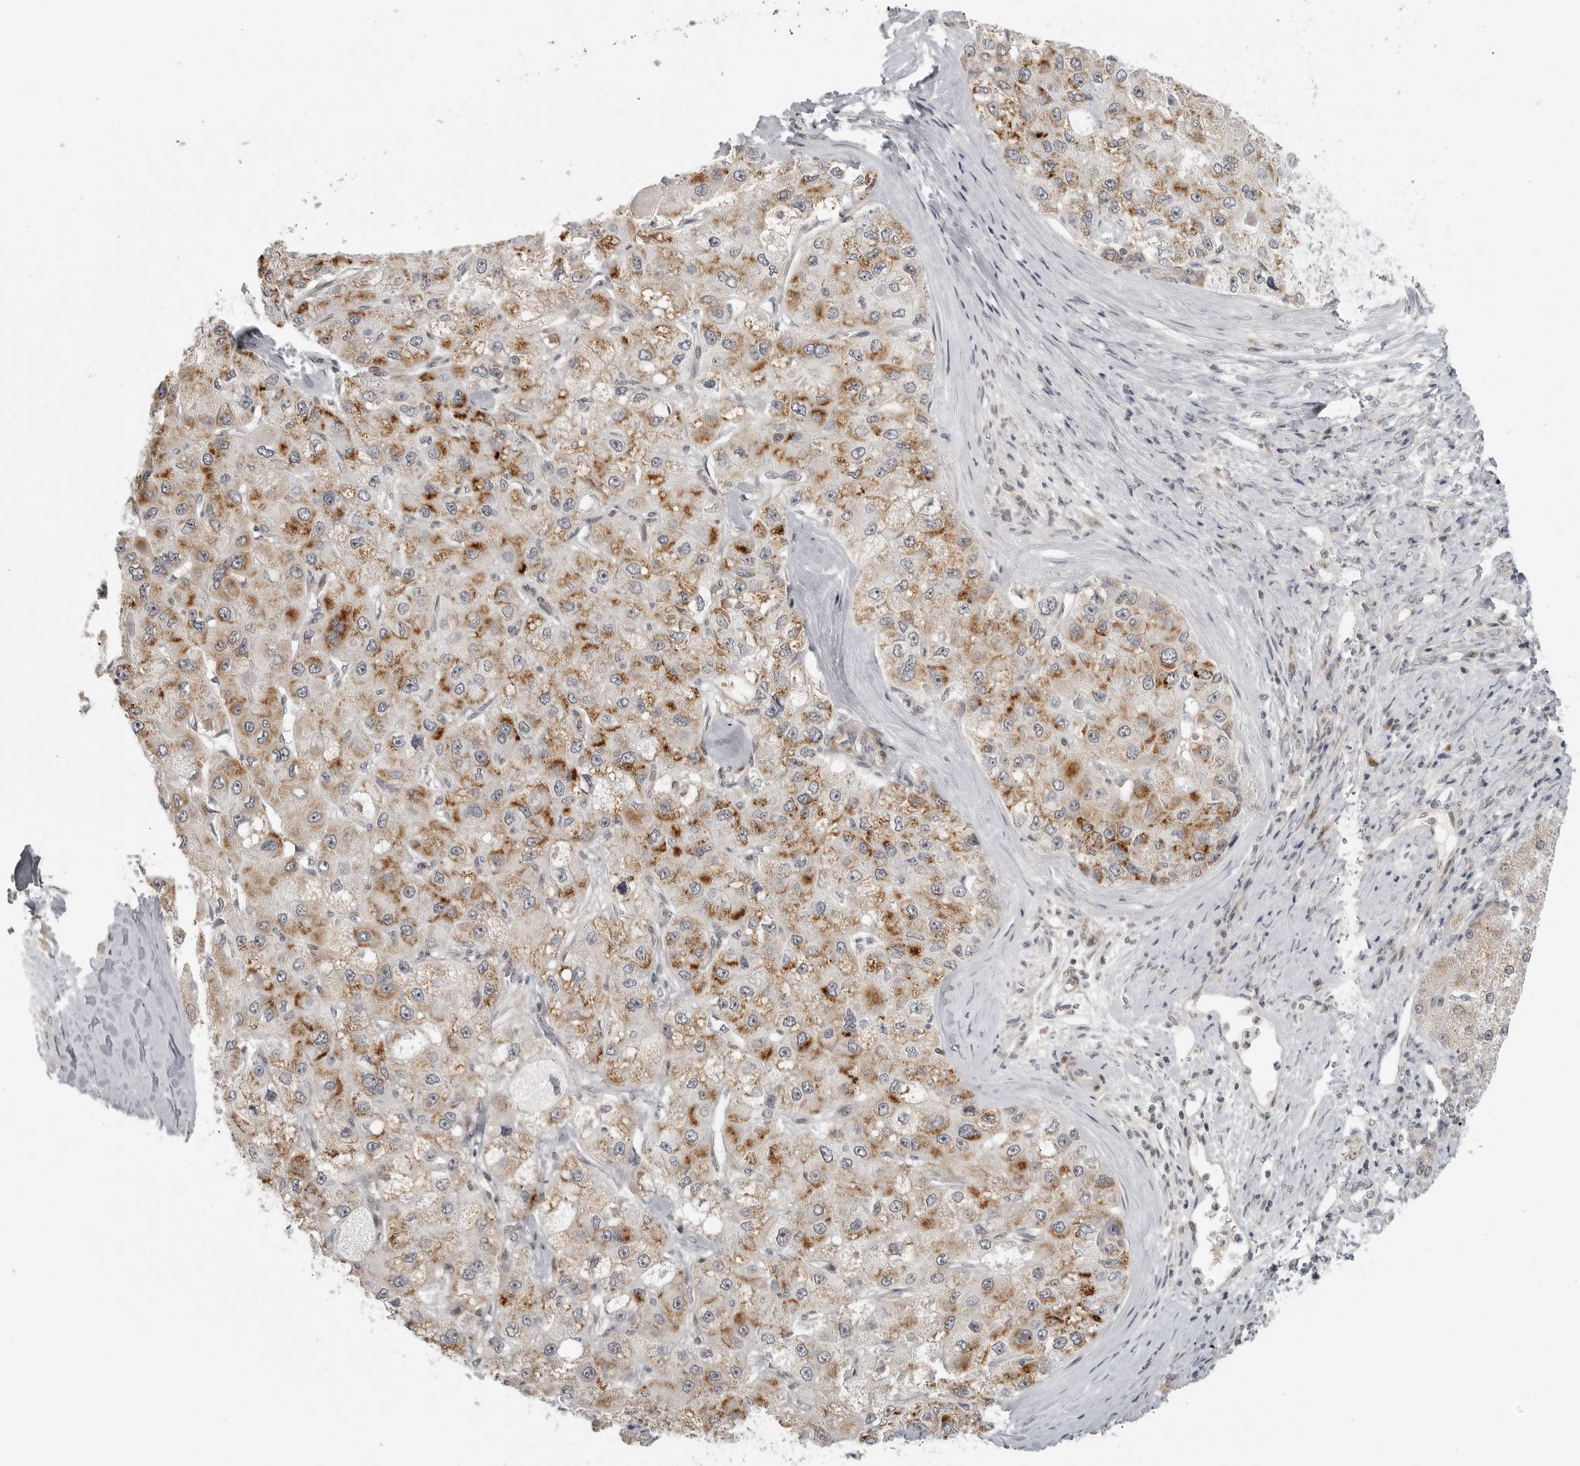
{"staining": {"intensity": "moderate", "quantity": ">75%", "location": "cytoplasmic/membranous"}, "tissue": "liver cancer", "cell_type": "Tumor cells", "image_type": "cancer", "snomed": [{"axis": "morphology", "description": "Carcinoma, Hepatocellular, NOS"}, {"axis": "topography", "description": "Liver"}], "caption": "A high-resolution micrograph shows immunohistochemistry staining of hepatocellular carcinoma (liver), which reveals moderate cytoplasmic/membranous positivity in approximately >75% of tumor cells.", "gene": "TUT4", "patient": {"sex": "male", "age": 80}}